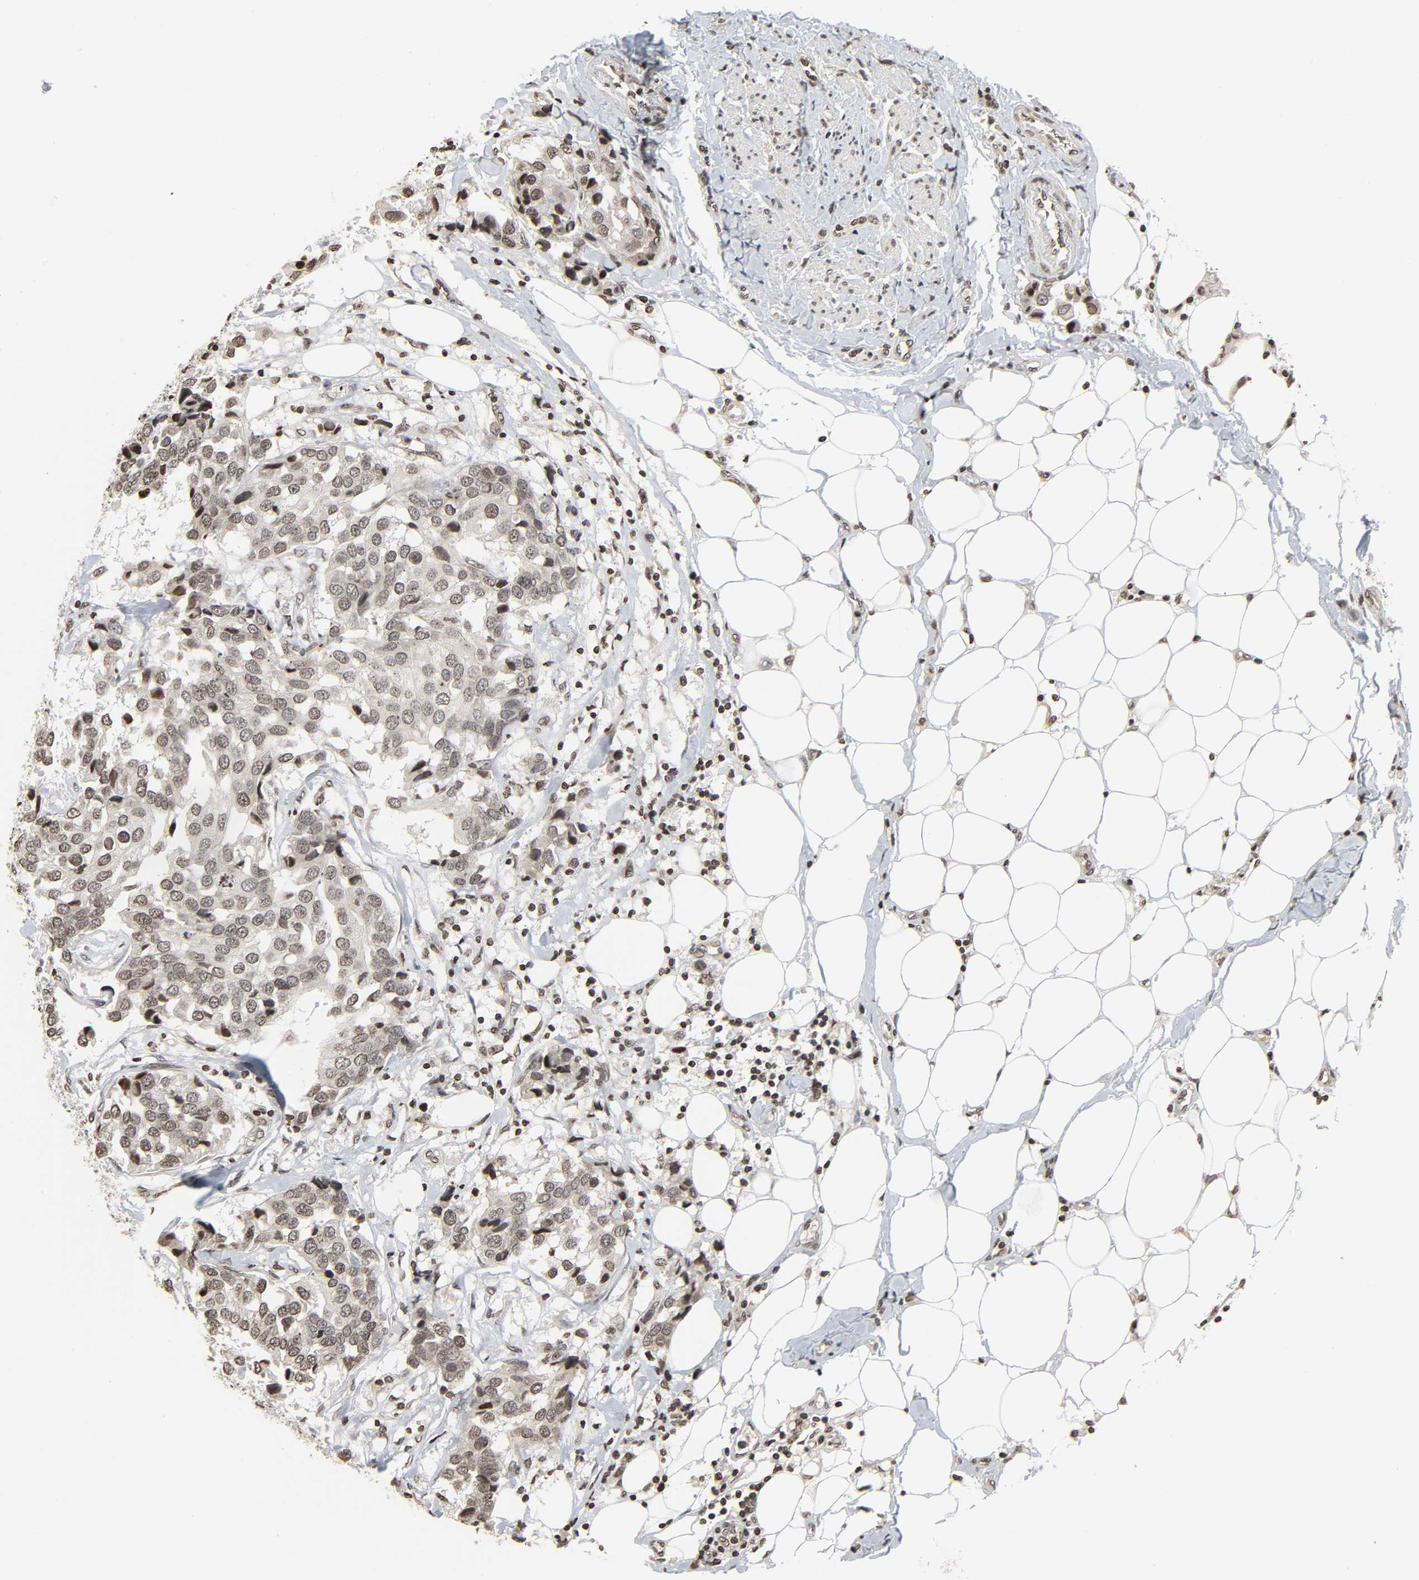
{"staining": {"intensity": "moderate", "quantity": ">75%", "location": "nuclear"}, "tissue": "breast cancer", "cell_type": "Tumor cells", "image_type": "cancer", "snomed": [{"axis": "morphology", "description": "Duct carcinoma"}, {"axis": "topography", "description": "Breast"}], "caption": "A medium amount of moderate nuclear staining is seen in approximately >75% of tumor cells in invasive ductal carcinoma (breast) tissue.", "gene": "ELAVL1", "patient": {"sex": "female", "age": 80}}